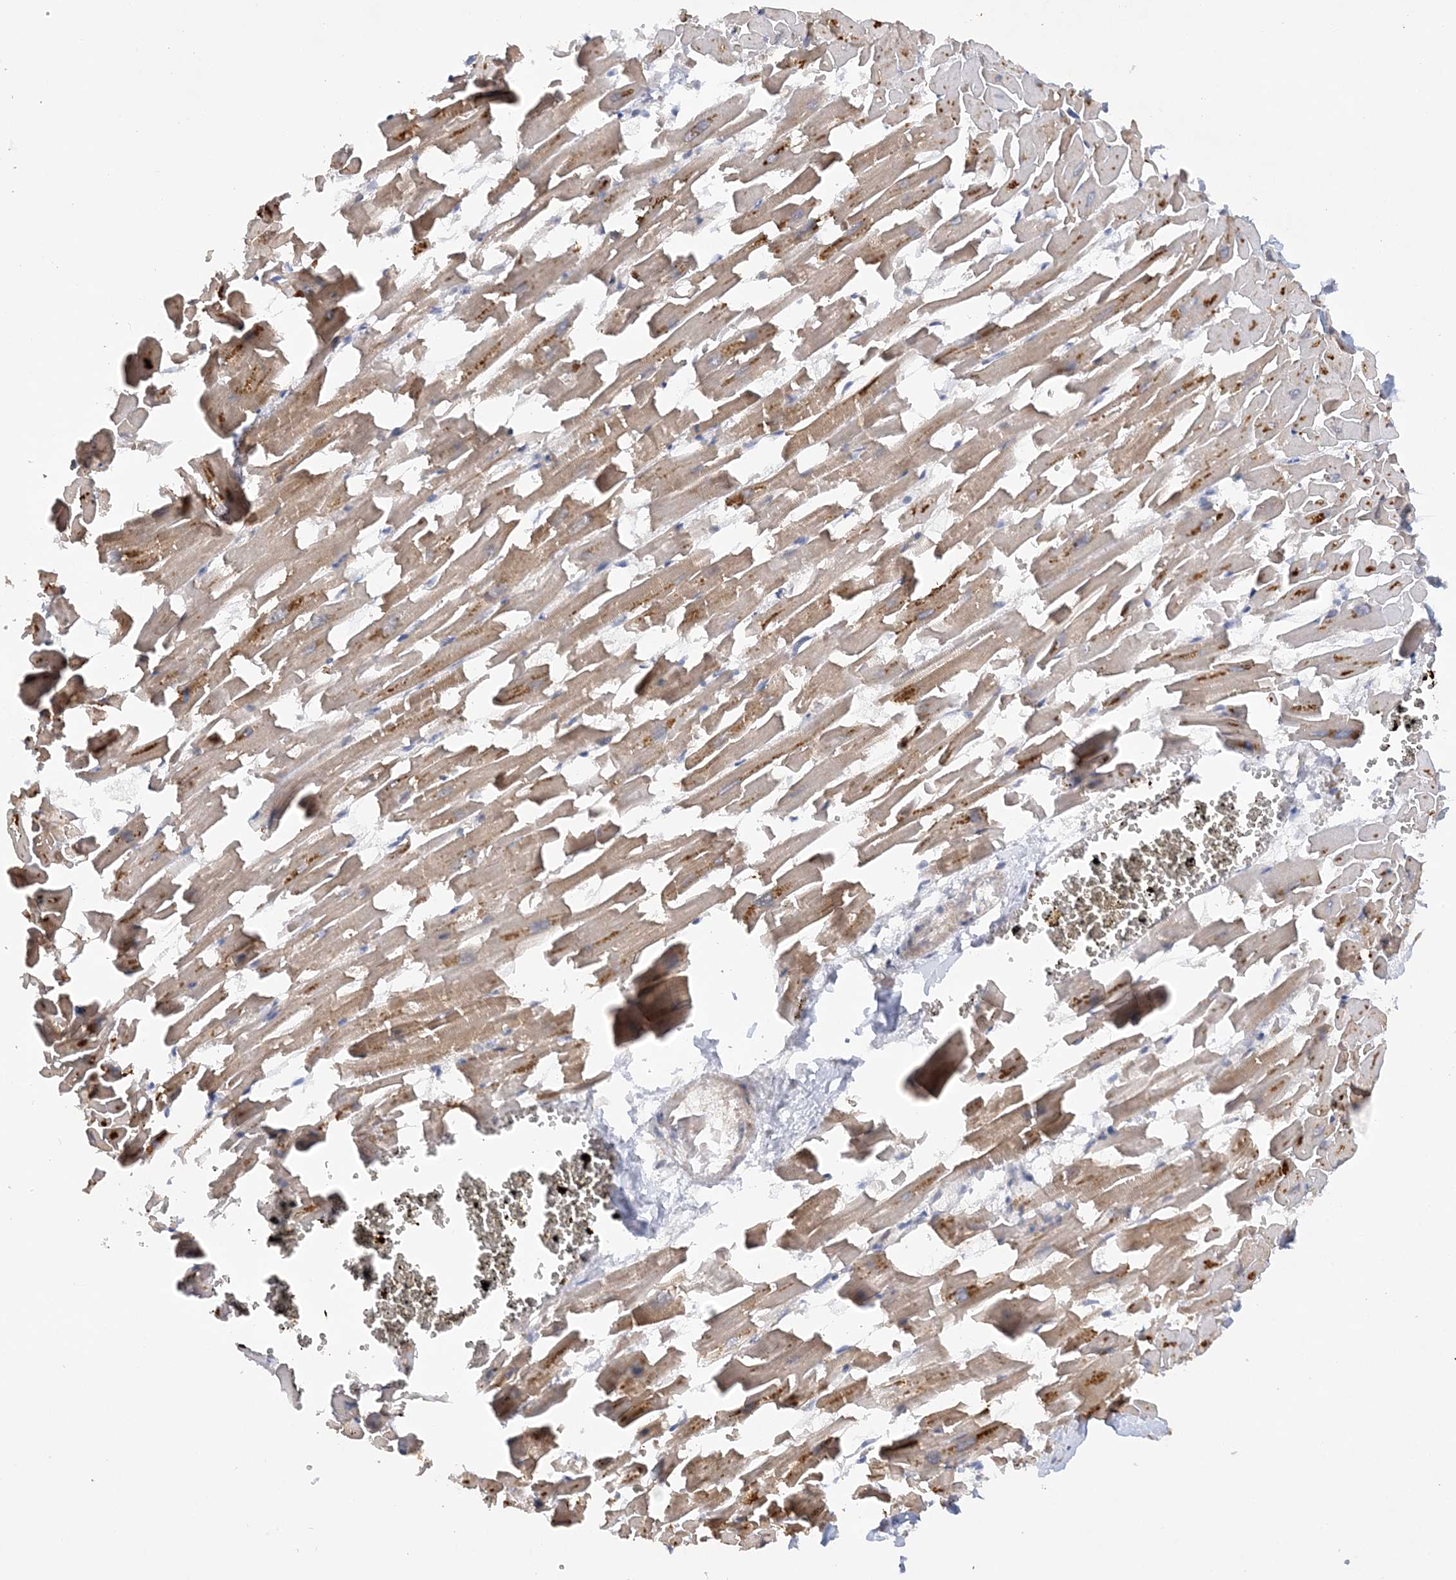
{"staining": {"intensity": "moderate", "quantity": ">75%", "location": "cytoplasmic/membranous"}, "tissue": "heart muscle", "cell_type": "Cardiomyocytes", "image_type": "normal", "snomed": [{"axis": "morphology", "description": "Normal tissue, NOS"}, {"axis": "topography", "description": "Heart"}], "caption": "Unremarkable heart muscle demonstrates moderate cytoplasmic/membranous expression in about >75% of cardiomyocytes.", "gene": "MMADHC", "patient": {"sex": "female", "age": 64}}